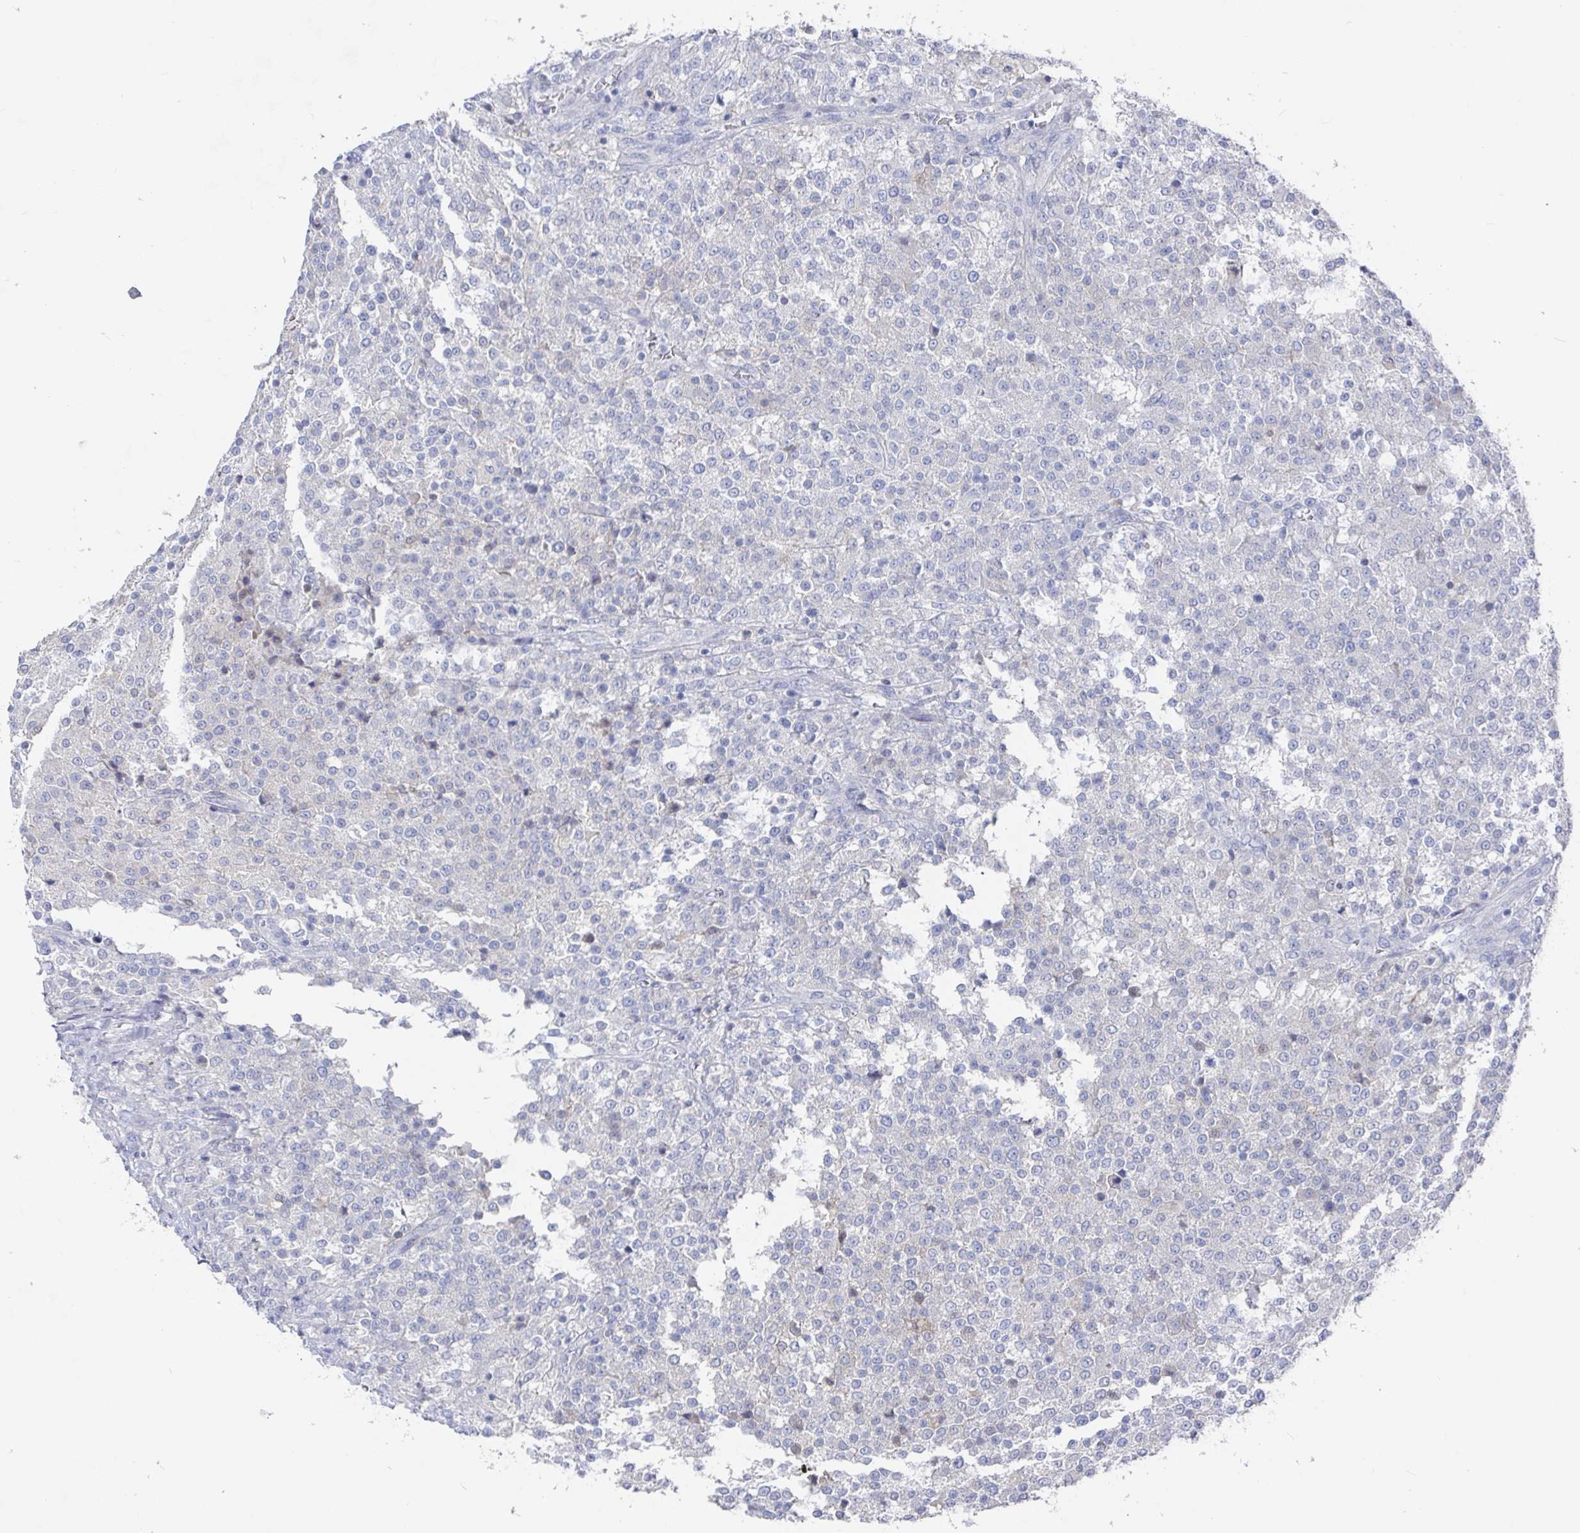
{"staining": {"intensity": "negative", "quantity": "none", "location": "none"}, "tissue": "testis cancer", "cell_type": "Tumor cells", "image_type": "cancer", "snomed": [{"axis": "morphology", "description": "Seminoma, NOS"}, {"axis": "topography", "description": "Testis"}], "caption": "High power microscopy photomicrograph of an IHC photomicrograph of testis cancer (seminoma), revealing no significant positivity in tumor cells.", "gene": "GPR148", "patient": {"sex": "male", "age": 59}}